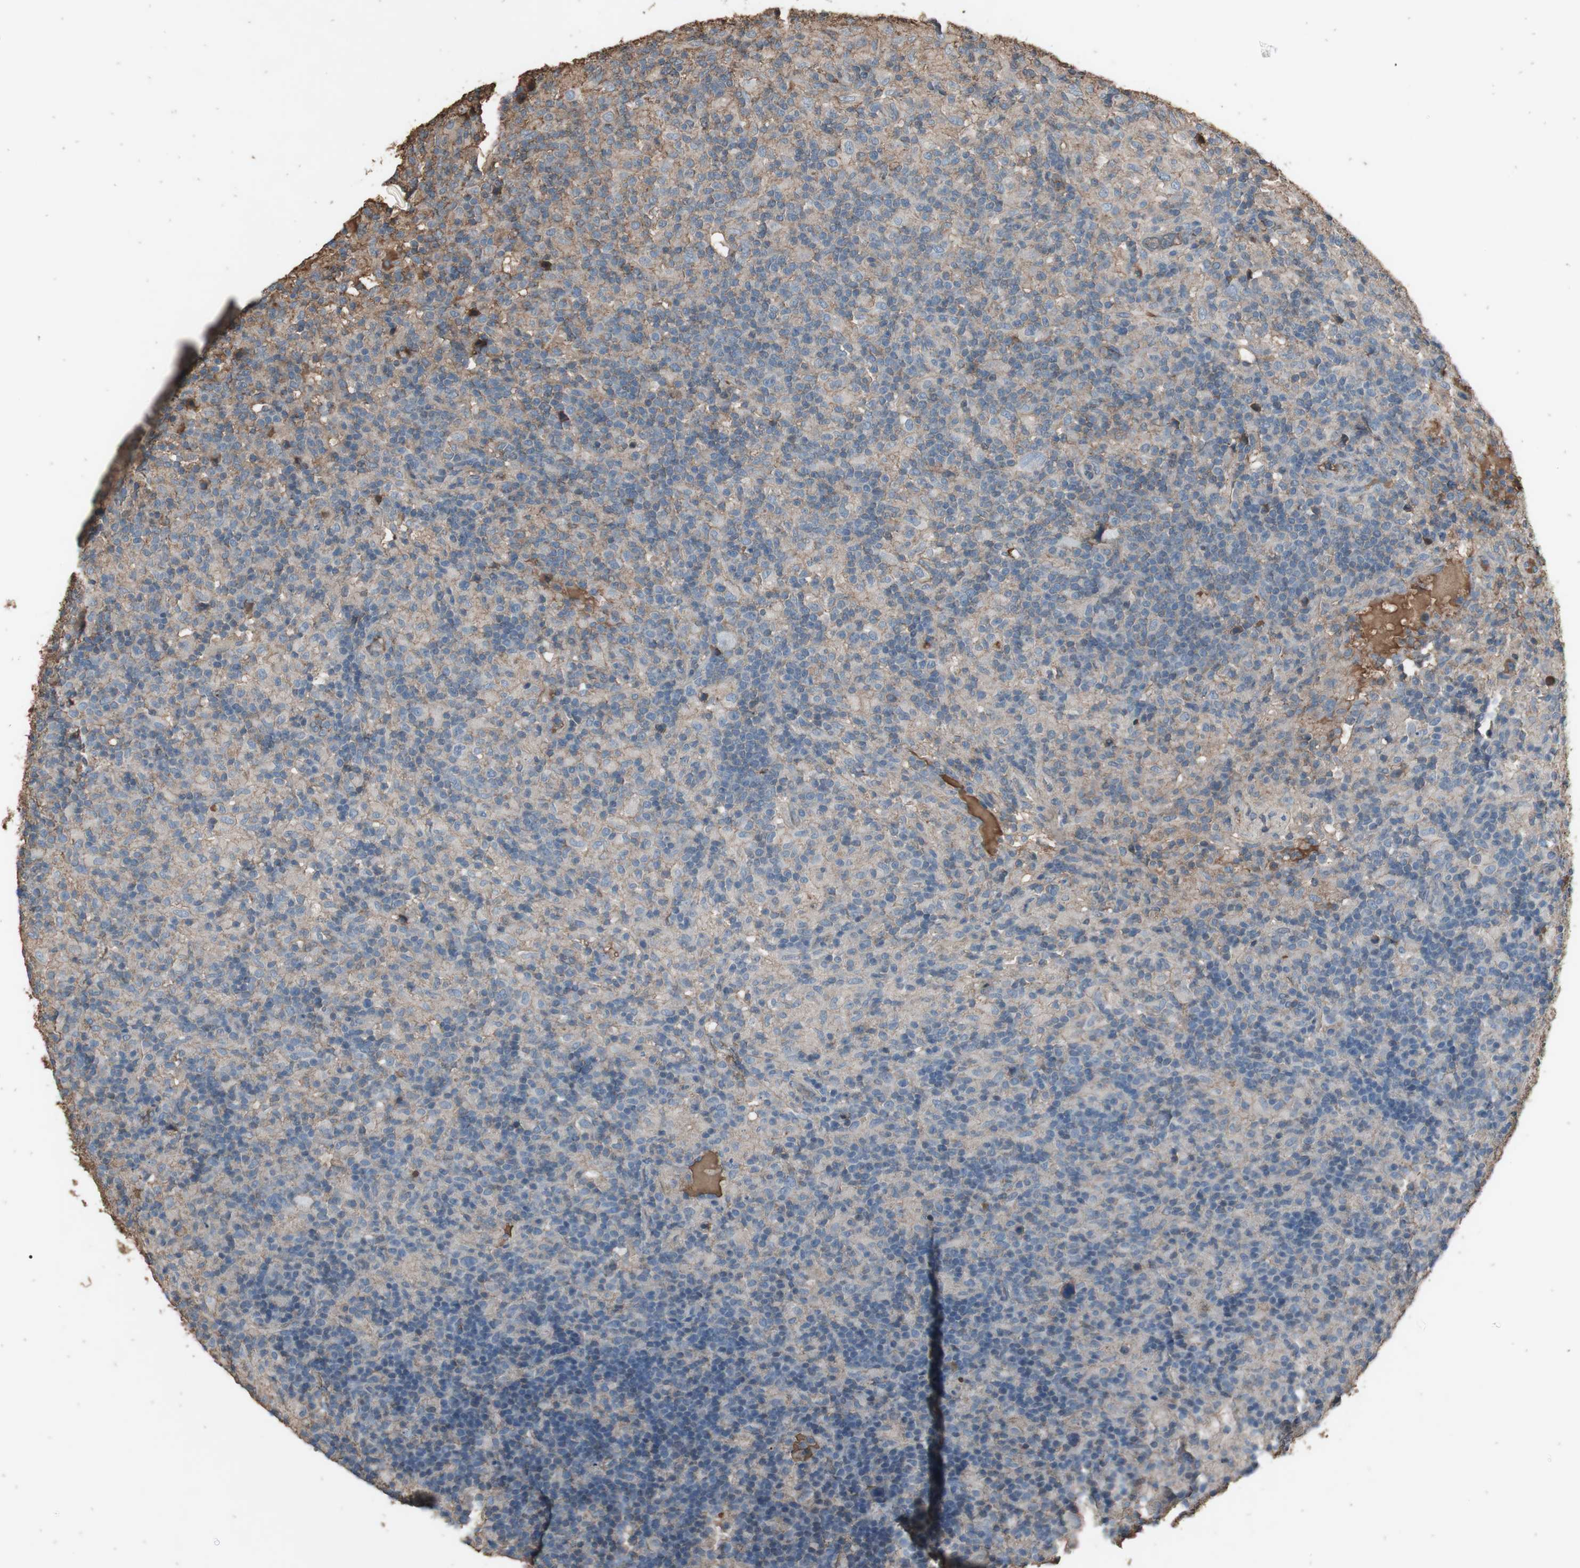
{"staining": {"intensity": "negative", "quantity": "none", "location": "none"}, "tissue": "lymphoma", "cell_type": "Tumor cells", "image_type": "cancer", "snomed": [{"axis": "morphology", "description": "Hodgkin's disease, NOS"}, {"axis": "topography", "description": "Lymph node"}], "caption": "Immunohistochemistry (IHC) micrograph of Hodgkin's disease stained for a protein (brown), which demonstrates no expression in tumor cells.", "gene": "MMP14", "patient": {"sex": "male", "age": 70}}